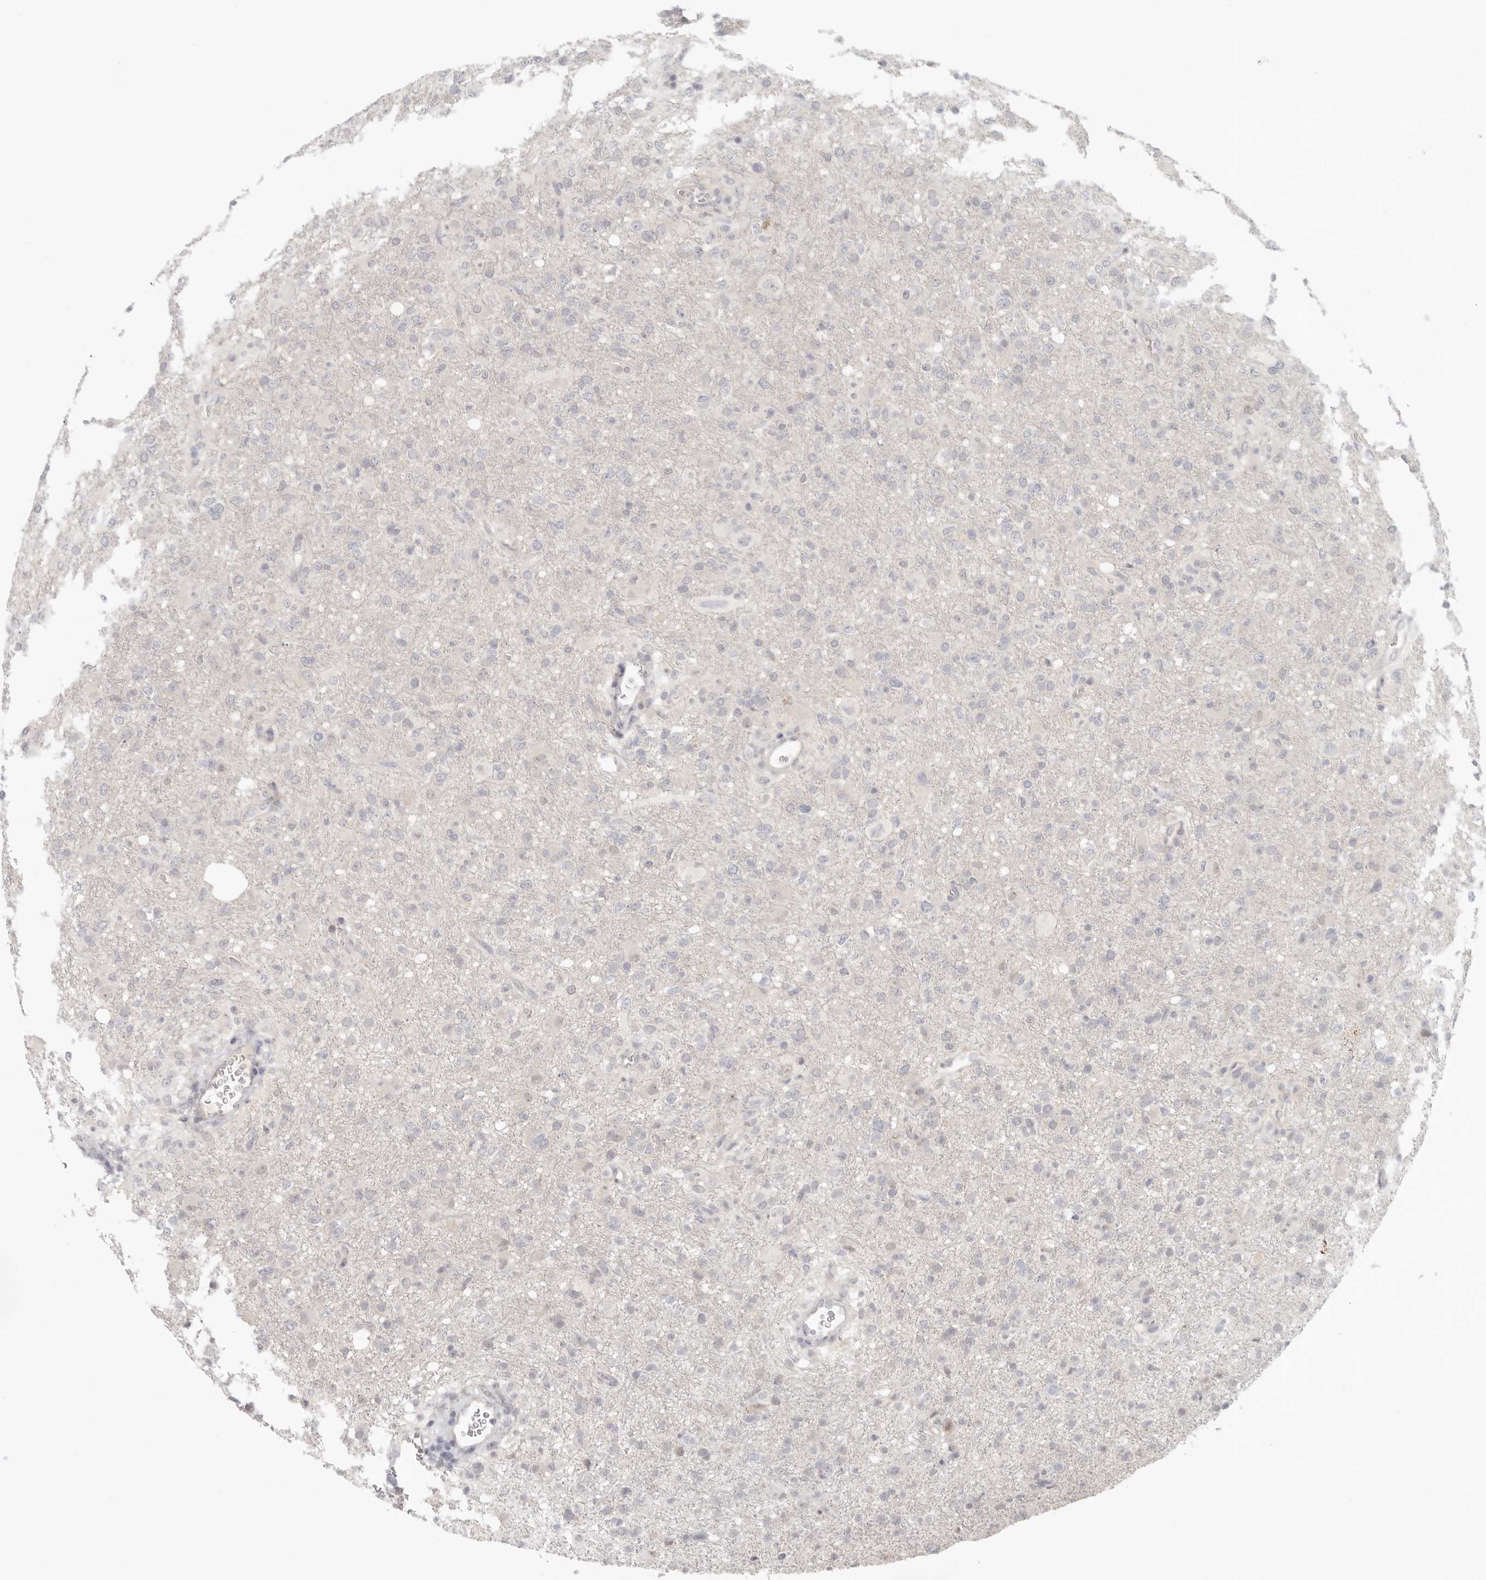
{"staining": {"intensity": "negative", "quantity": "none", "location": "none"}, "tissue": "glioma", "cell_type": "Tumor cells", "image_type": "cancer", "snomed": [{"axis": "morphology", "description": "Glioma, malignant, High grade"}, {"axis": "topography", "description": "Brain"}], "caption": "DAB immunohistochemical staining of malignant high-grade glioma demonstrates no significant positivity in tumor cells. (DAB (3,3'-diaminobenzidine) immunohistochemistry with hematoxylin counter stain).", "gene": "AHDC1", "patient": {"sex": "female", "age": 57}}